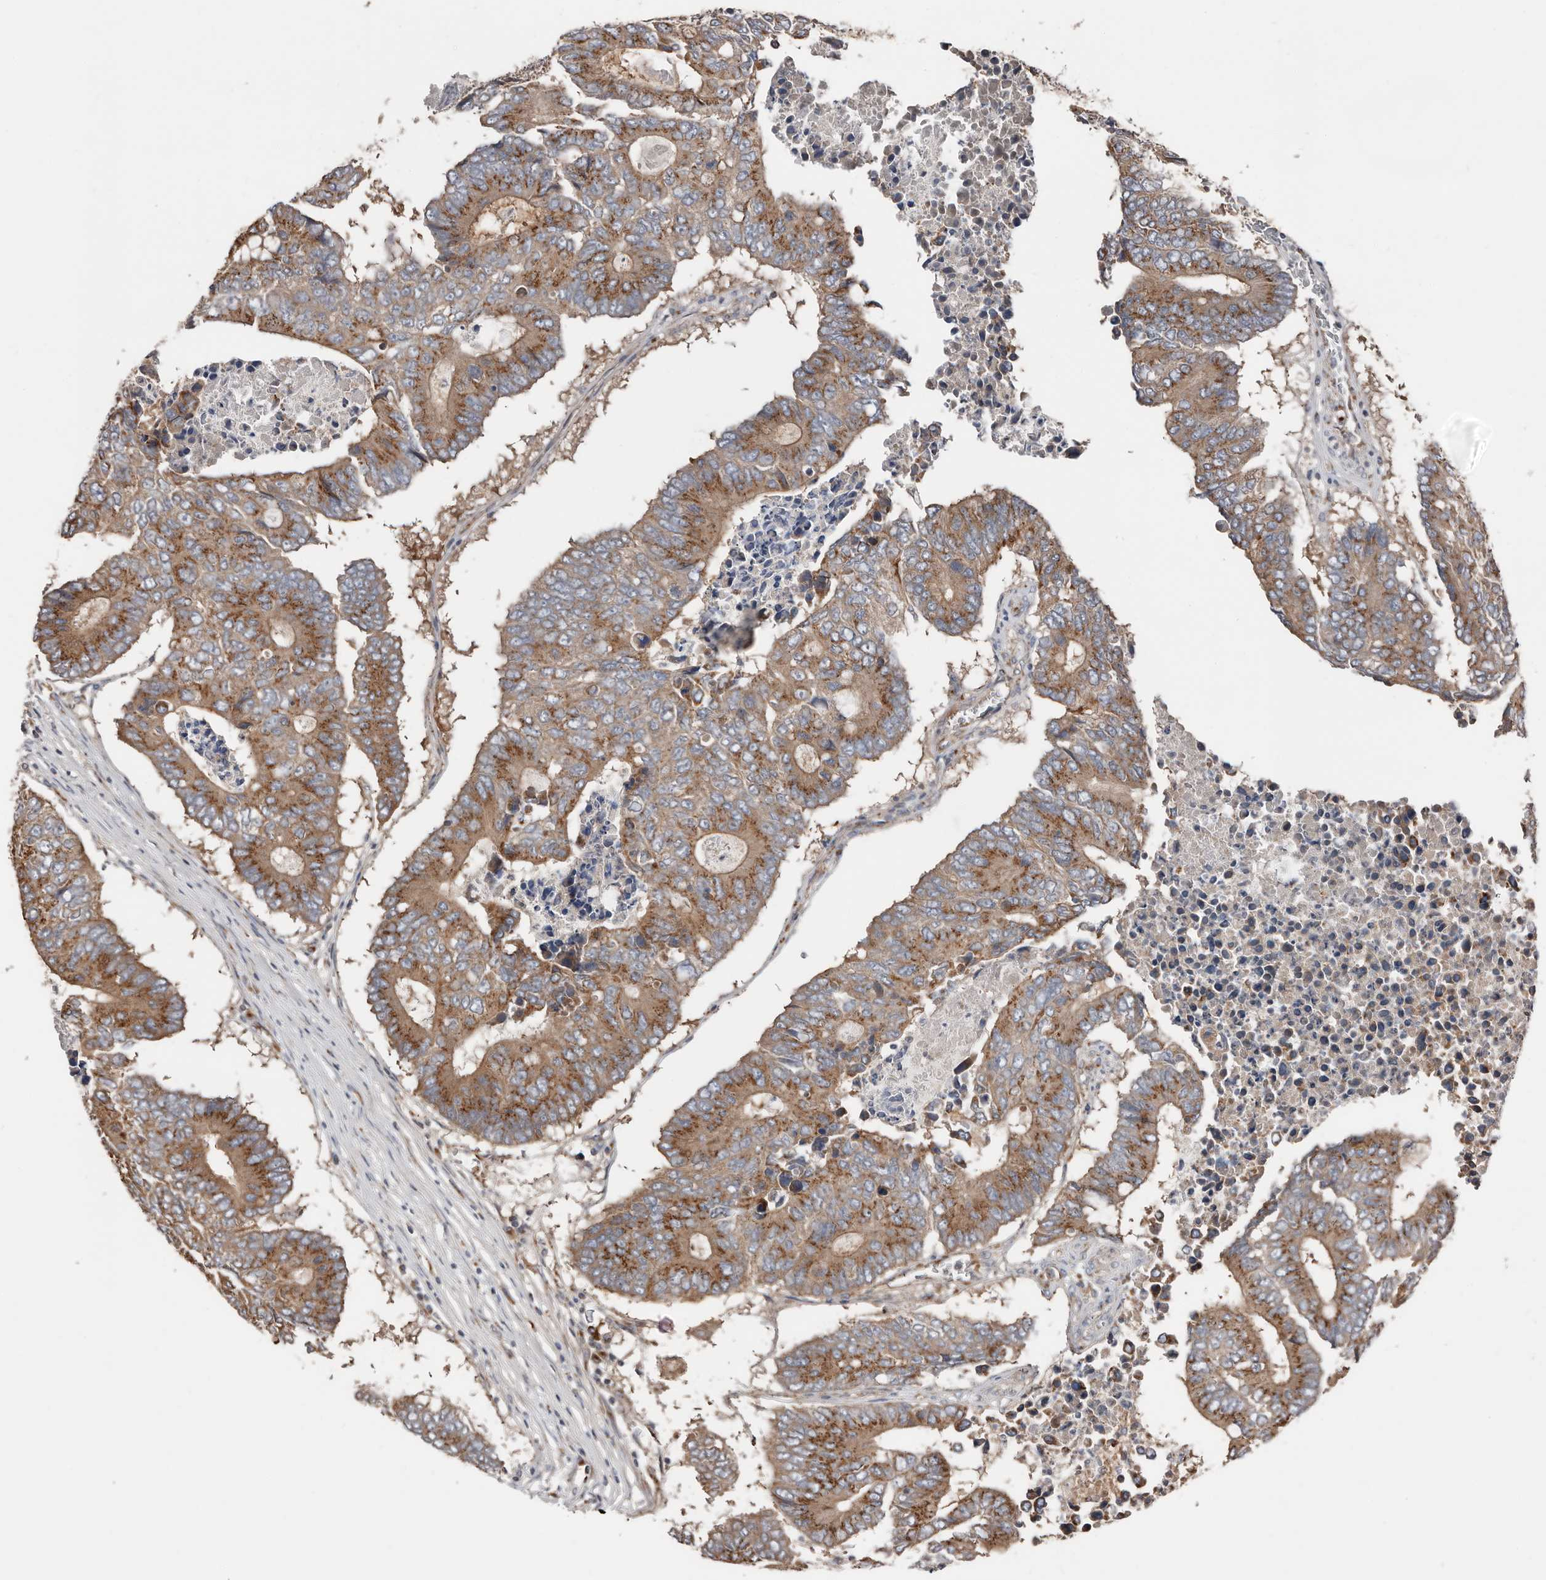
{"staining": {"intensity": "moderate", "quantity": ">75%", "location": "cytoplasmic/membranous"}, "tissue": "colorectal cancer", "cell_type": "Tumor cells", "image_type": "cancer", "snomed": [{"axis": "morphology", "description": "Adenocarcinoma, NOS"}, {"axis": "topography", "description": "Colon"}], "caption": "Tumor cells display medium levels of moderate cytoplasmic/membranous expression in approximately >75% of cells in colorectal cancer (adenocarcinoma).", "gene": "COG1", "patient": {"sex": "male", "age": 87}}